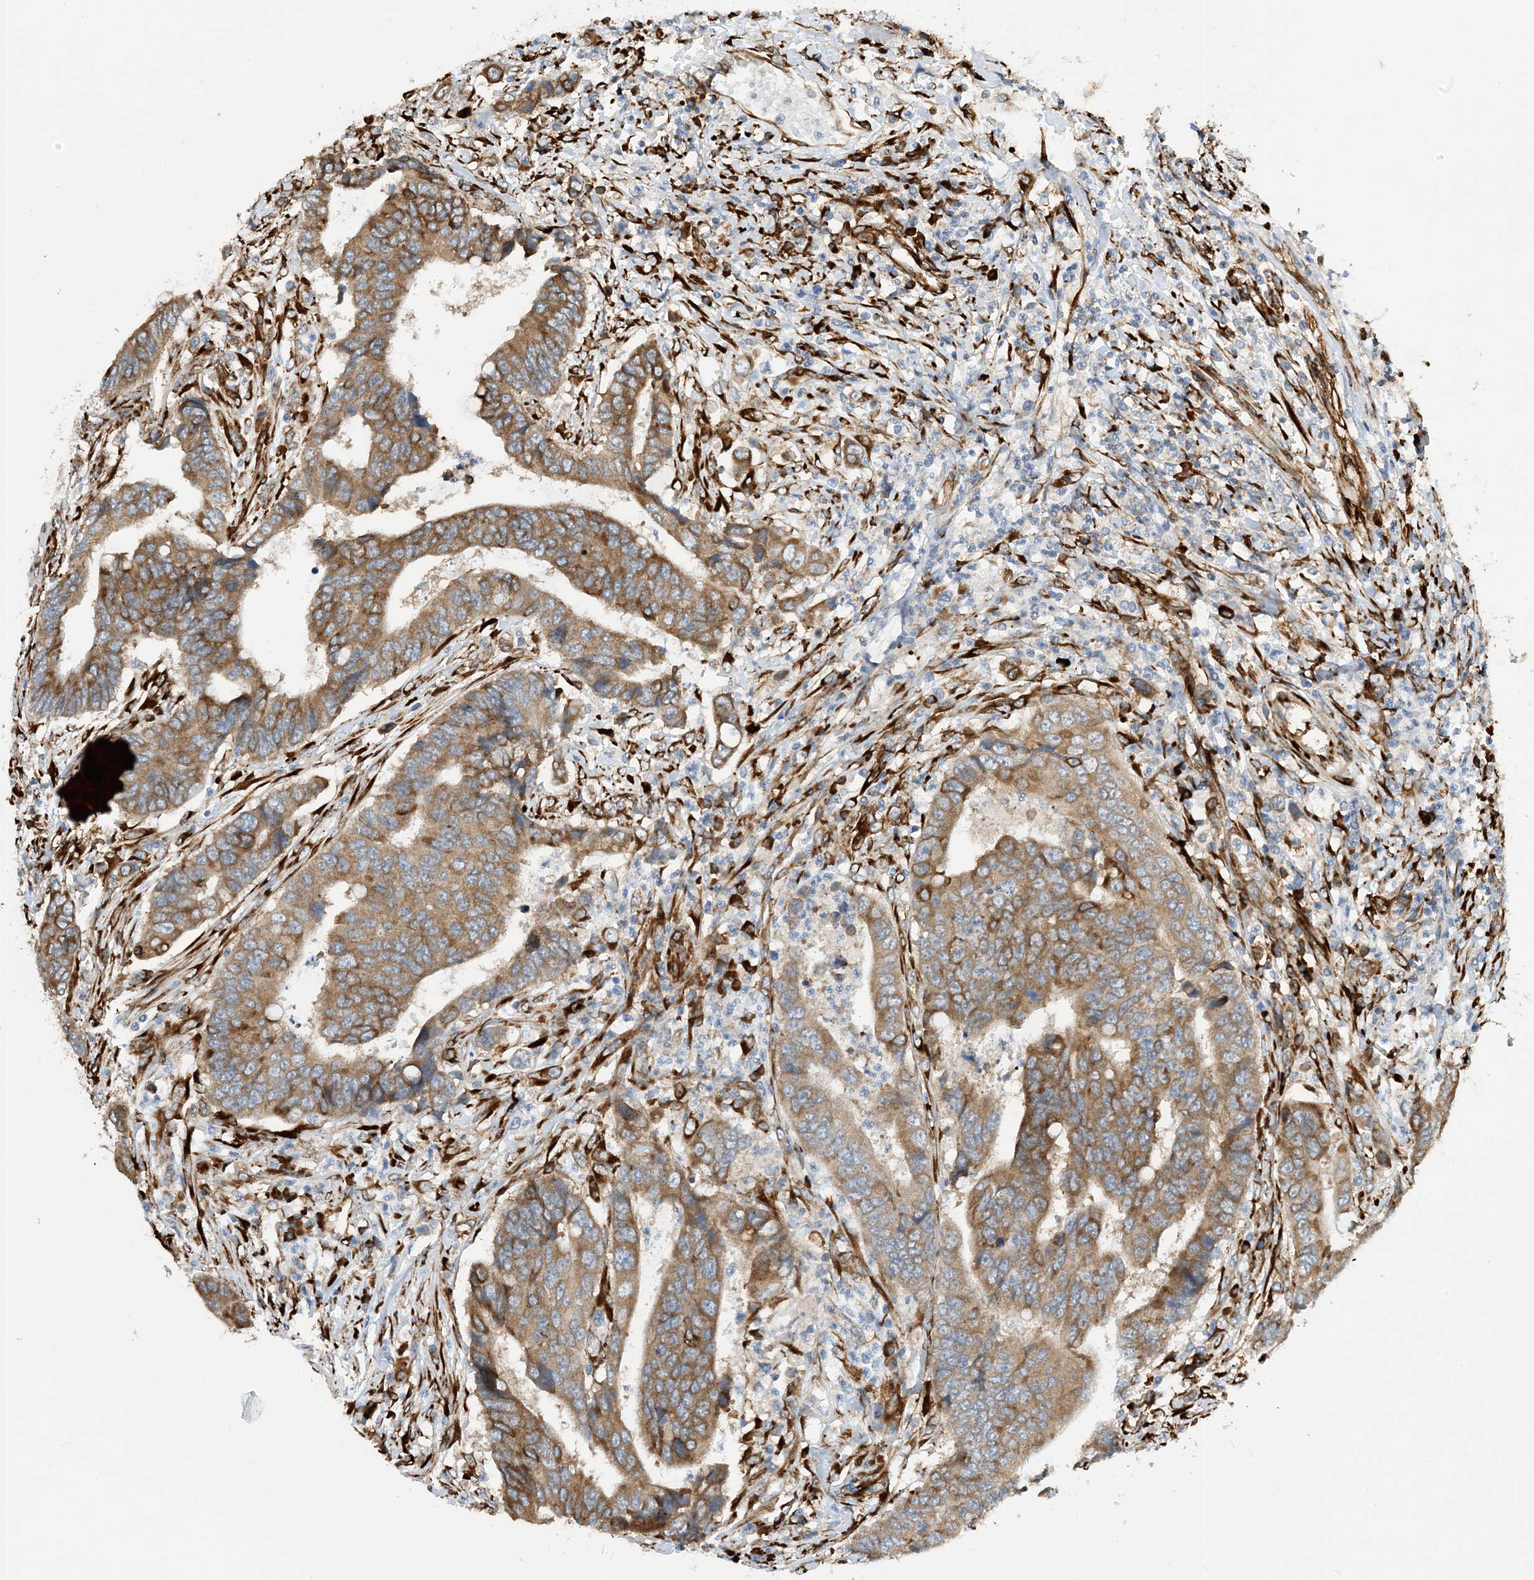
{"staining": {"intensity": "moderate", "quantity": ">75%", "location": "cytoplasmic/membranous"}, "tissue": "colorectal cancer", "cell_type": "Tumor cells", "image_type": "cancer", "snomed": [{"axis": "morphology", "description": "Adenocarcinoma, NOS"}, {"axis": "topography", "description": "Rectum"}], "caption": "Adenocarcinoma (colorectal) was stained to show a protein in brown. There is medium levels of moderate cytoplasmic/membranous staining in approximately >75% of tumor cells.", "gene": "ZBTB45", "patient": {"sex": "male", "age": 84}}